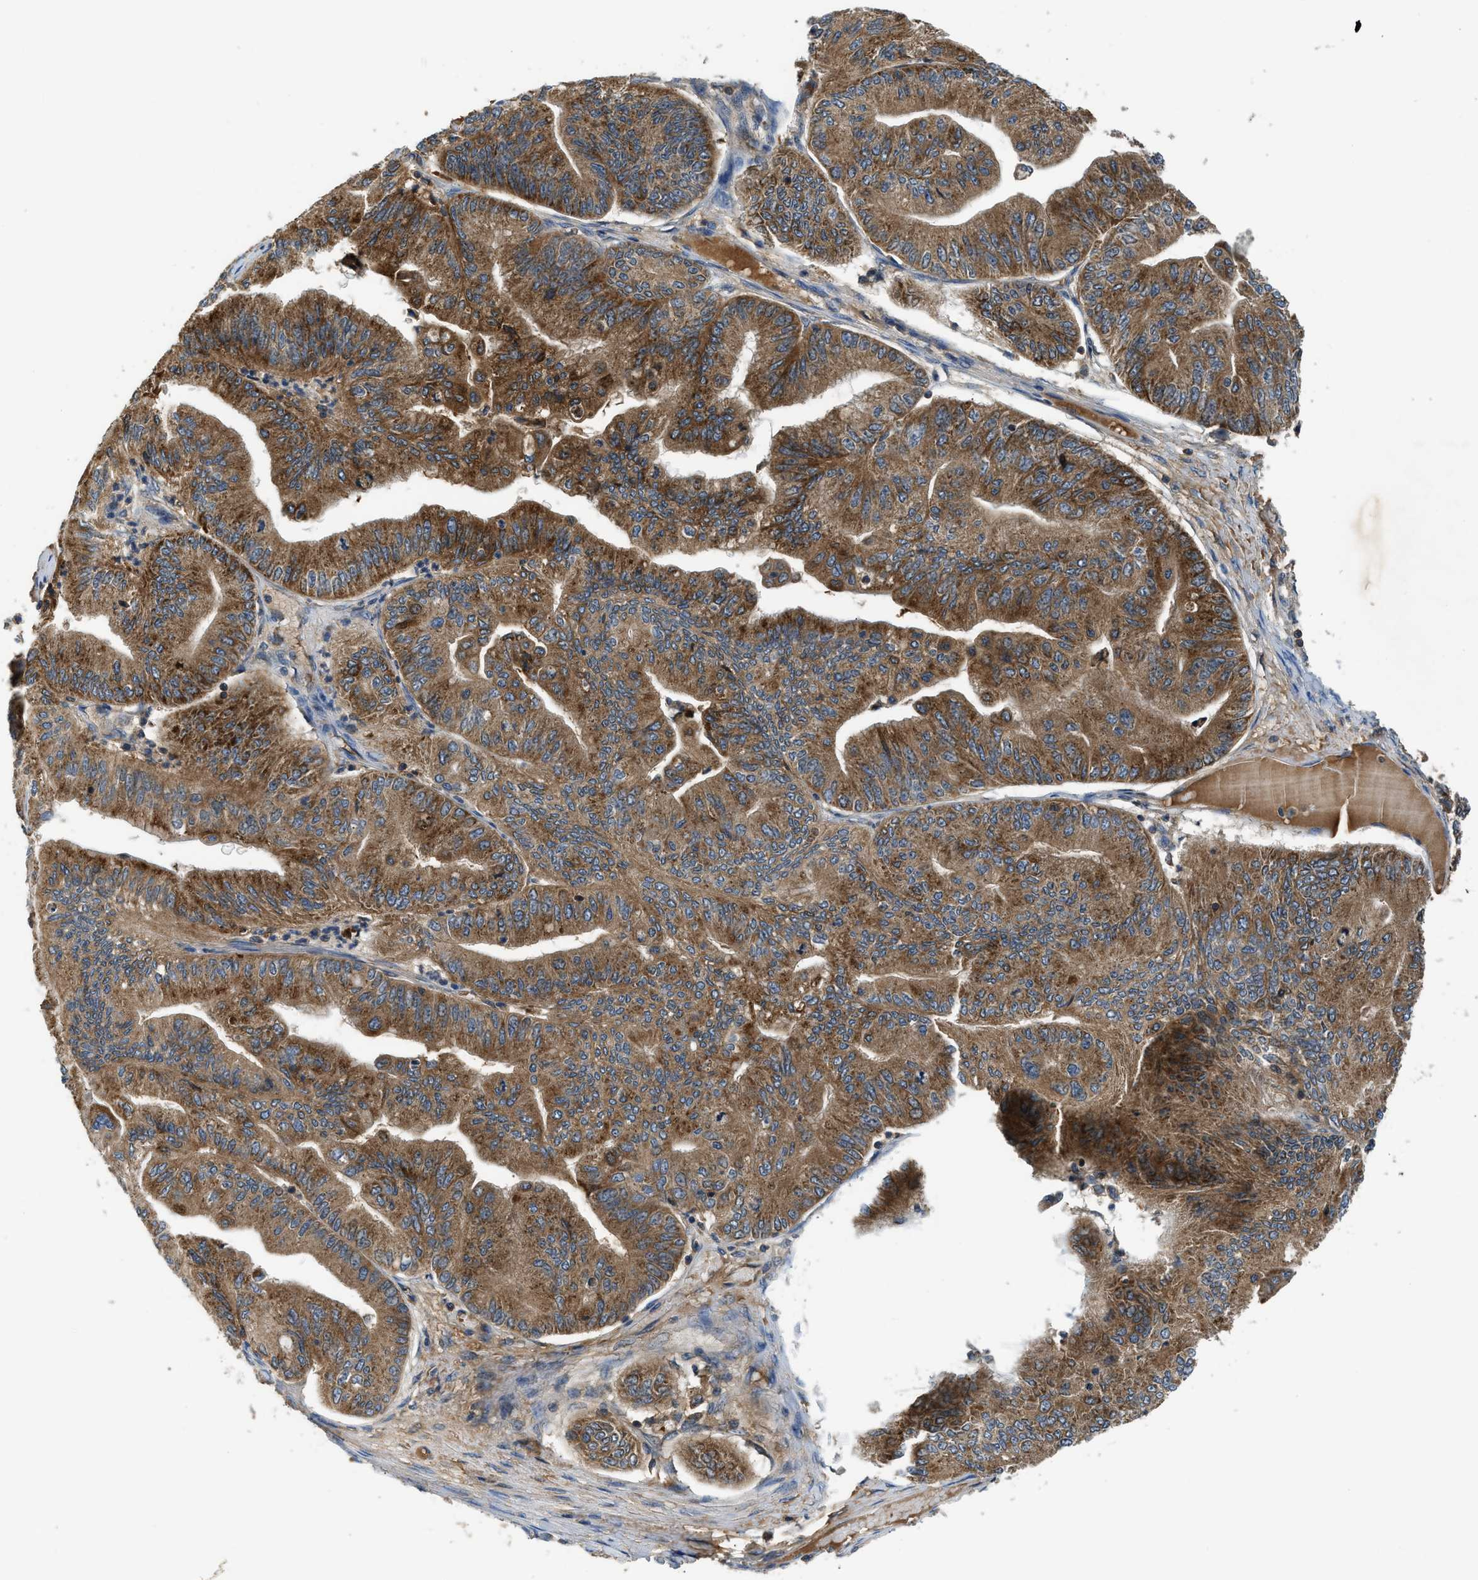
{"staining": {"intensity": "moderate", "quantity": ">75%", "location": "cytoplasmic/membranous"}, "tissue": "ovarian cancer", "cell_type": "Tumor cells", "image_type": "cancer", "snomed": [{"axis": "morphology", "description": "Cystadenocarcinoma, mucinous, NOS"}, {"axis": "topography", "description": "Ovary"}], "caption": "About >75% of tumor cells in human ovarian cancer (mucinous cystadenocarcinoma) demonstrate moderate cytoplasmic/membranous protein staining as visualized by brown immunohistochemical staining.", "gene": "PAFAH2", "patient": {"sex": "female", "age": 61}}